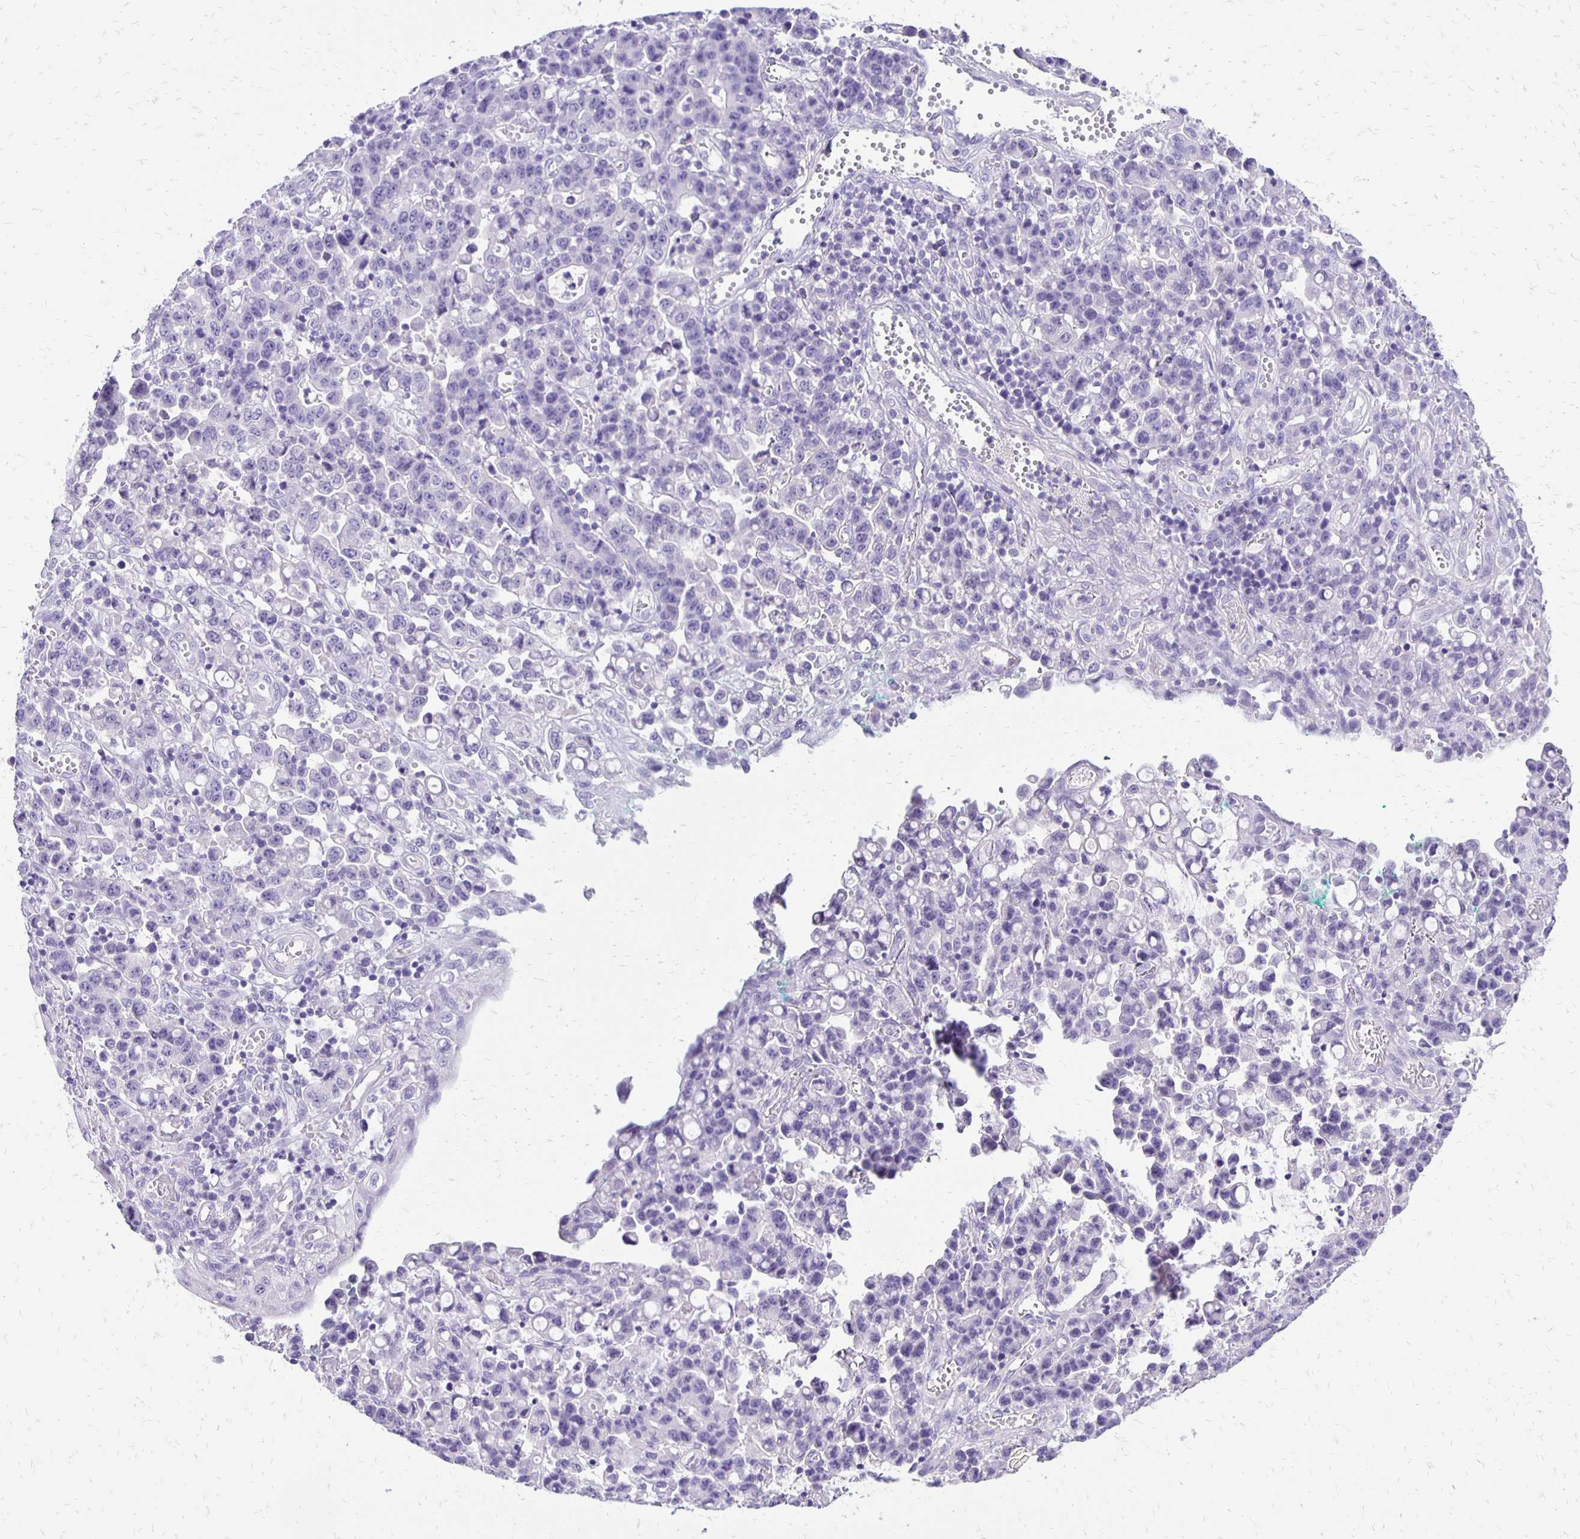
{"staining": {"intensity": "negative", "quantity": "none", "location": "none"}, "tissue": "stomach cancer", "cell_type": "Tumor cells", "image_type": "cancer", "snomed": [{"axis": "morphology", "description": "Adenocarcinoma, NOS"}, {"axis": "topography", "description": "Stomach, upper"}], "caption": "This is an immunohistochemistry (IHC) micrograph of stomach cancer. There is no staining in tumor cells.", "gene": "ANKRD45", "patient": {"sex": "male", "age": 69}}